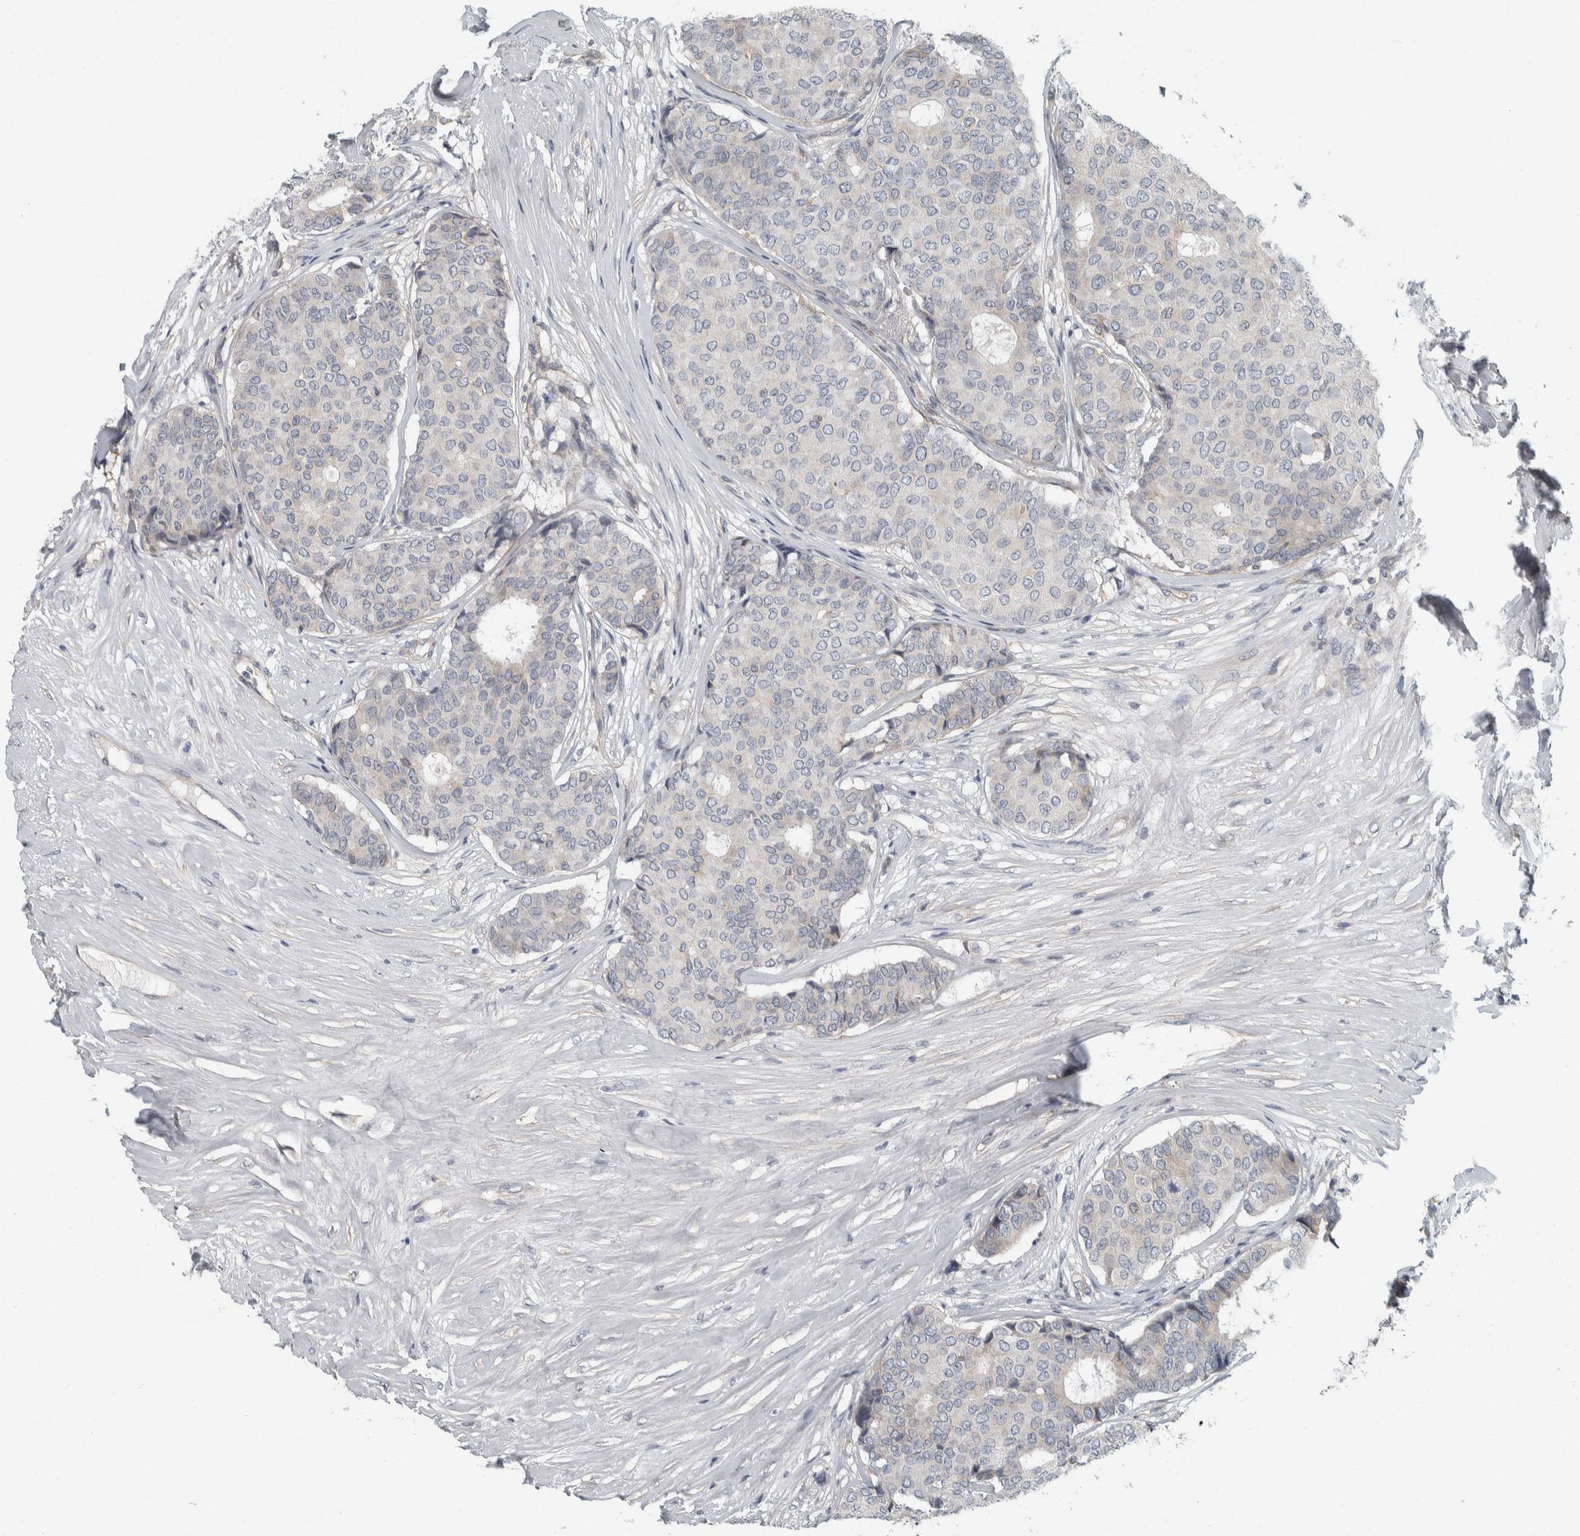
{"staining": {"intensity": "negative", "quantity": "none", "location": "none"}, "tissue": "breast cancer", "cell_type": "Tumor cells", "image_type": "cancer", "snomed": [{"axis": "morphology", "description": "Duct carcinoma"}, {"axis": "topography", "description": "Breast"}], "caption": "An image of human breast invasive ductal carcinoma is negative for staining in tumor cells.", "gene": "KCNJ3", "patient": {"sex": "female", "age": 75}}